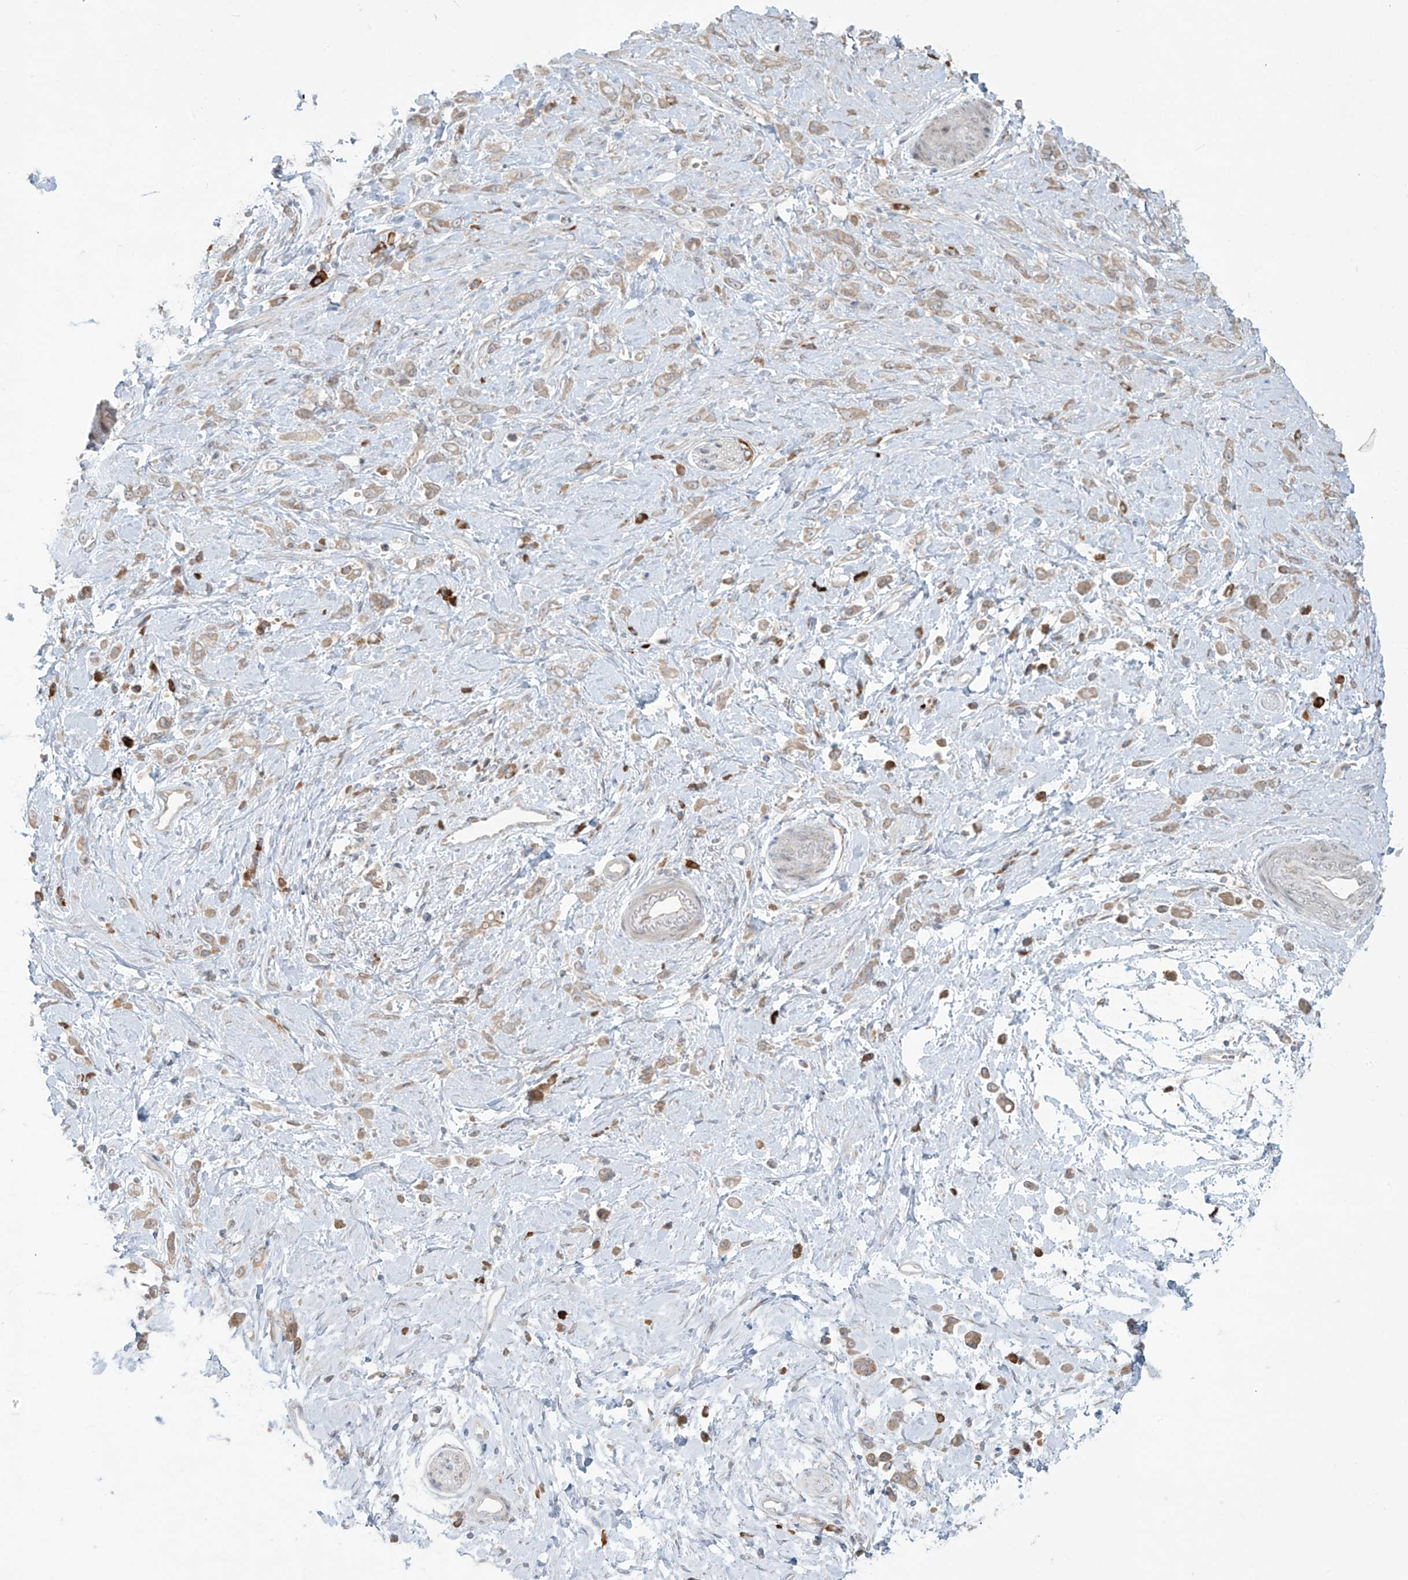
{"staining": {"intensity": "weak", "quantity": "25%-75%", "location": "cytoplasmic/membranous"}, "tissue": "stomach cancer", "cell_type": "Tumor cells", "image_type": "cancer", "snomed": [{"axis": "morphology", "description": "Adenocarcinoma, NOS"}, {"axis": "topography", "description": "Stomach"}], "caption": "Protein expression analysis of human stomach adenocarcinoma reveals weak cytoplasmic/membranous expression in approximately 25%-75% of tumor cells.", "gene": "PPAT", "patient": {"sex": "female", "age": 60}}